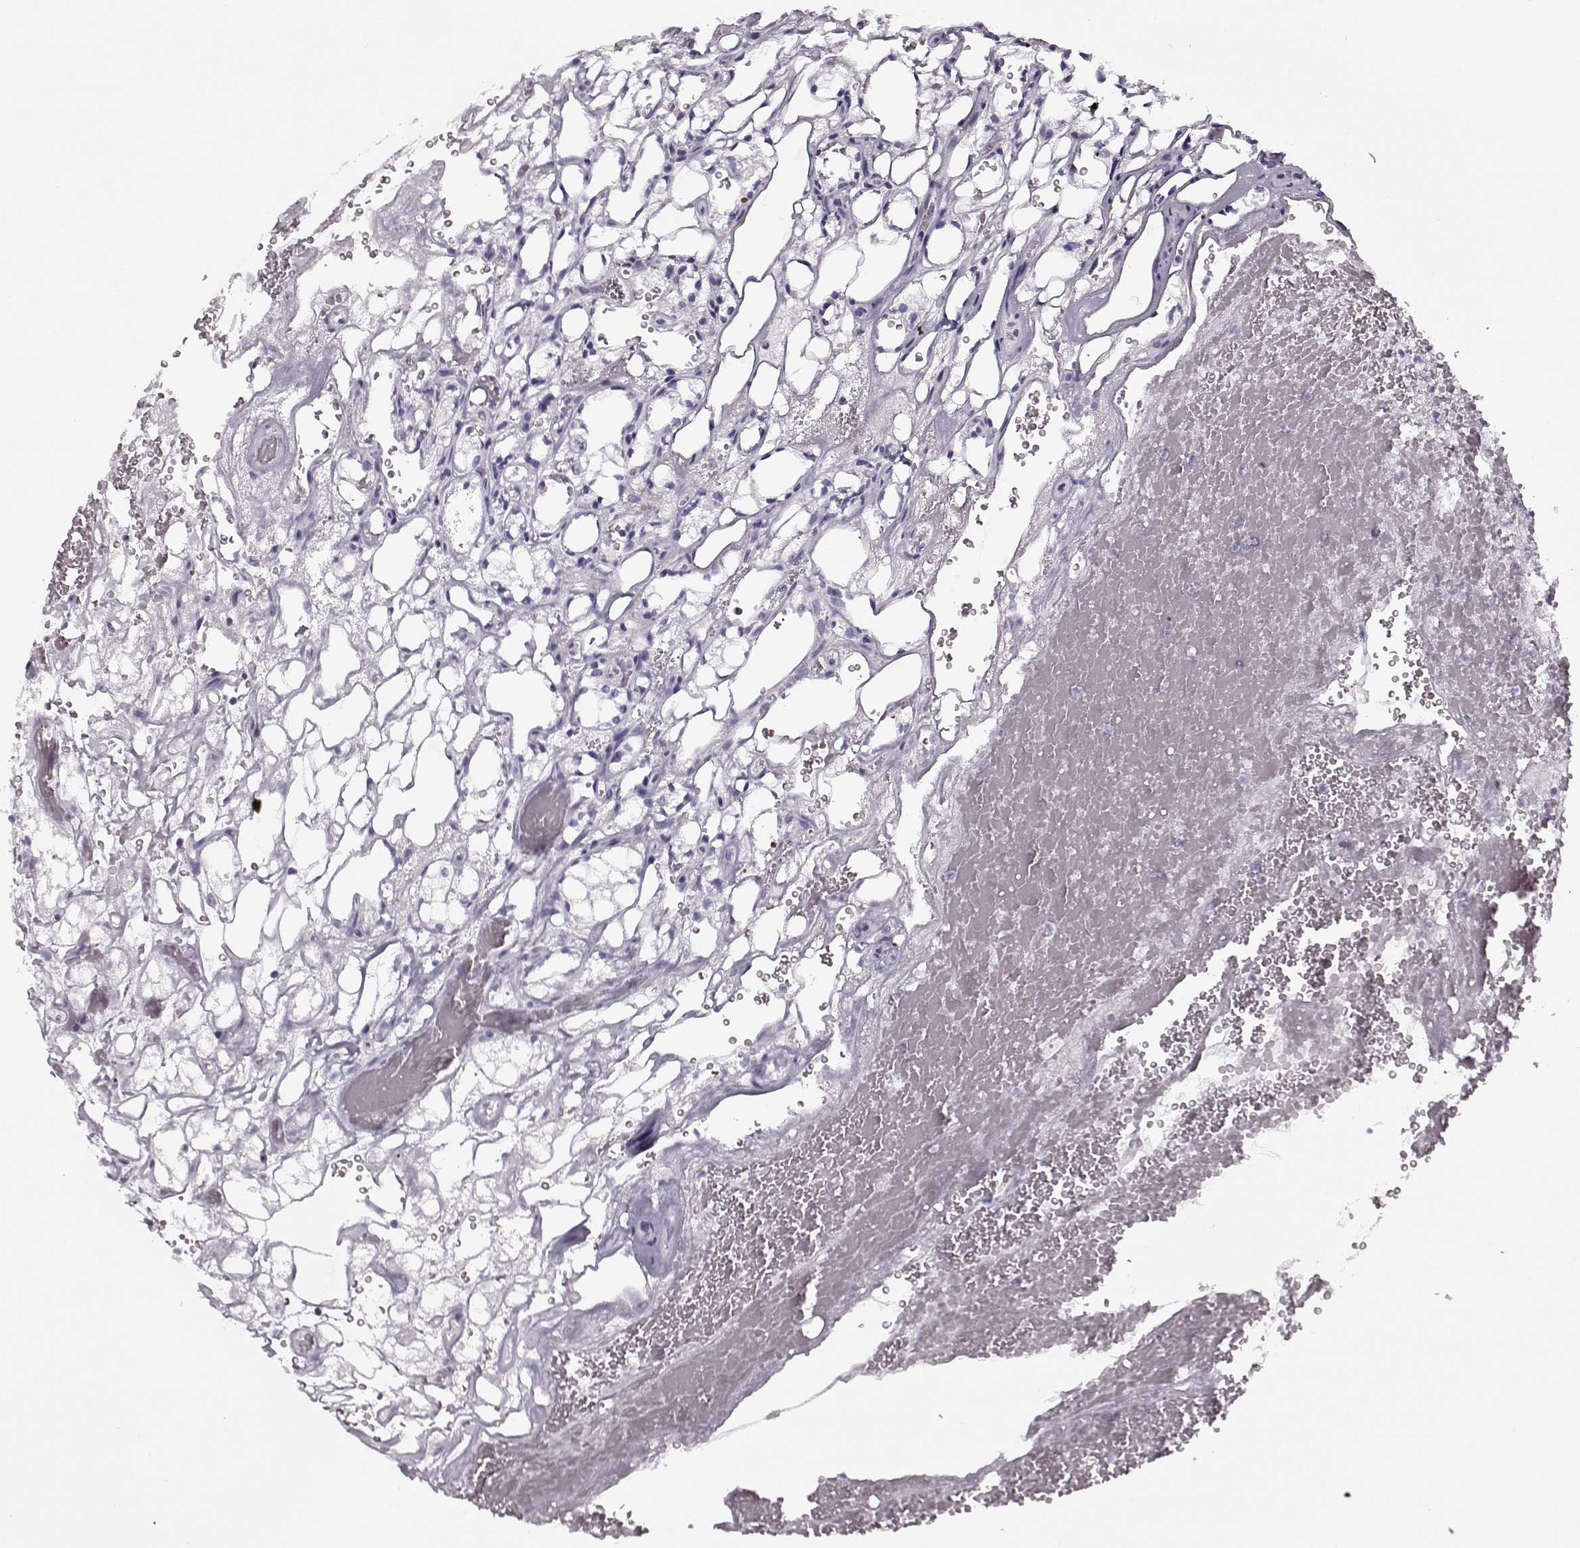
{"staining": {"intensity": "negative", "quantity": "none", "location": "none"}, "tissue": "renal cancer", "cell_type": "Tumor cells", "image_type": "cancer", "snomed": [{"axis": "morphology", "description": "Adenocarcinoma, NOS"}, {"axis": "topography", "description": "Kidney"}], "caption": "High power microscopy histopathology image of an IHC micrograph of renal adenocarcinoma, revealing no significant positivity in tumor cells.", "gene": "PNMT", "patient": {"sex": "female", "age": 69}}